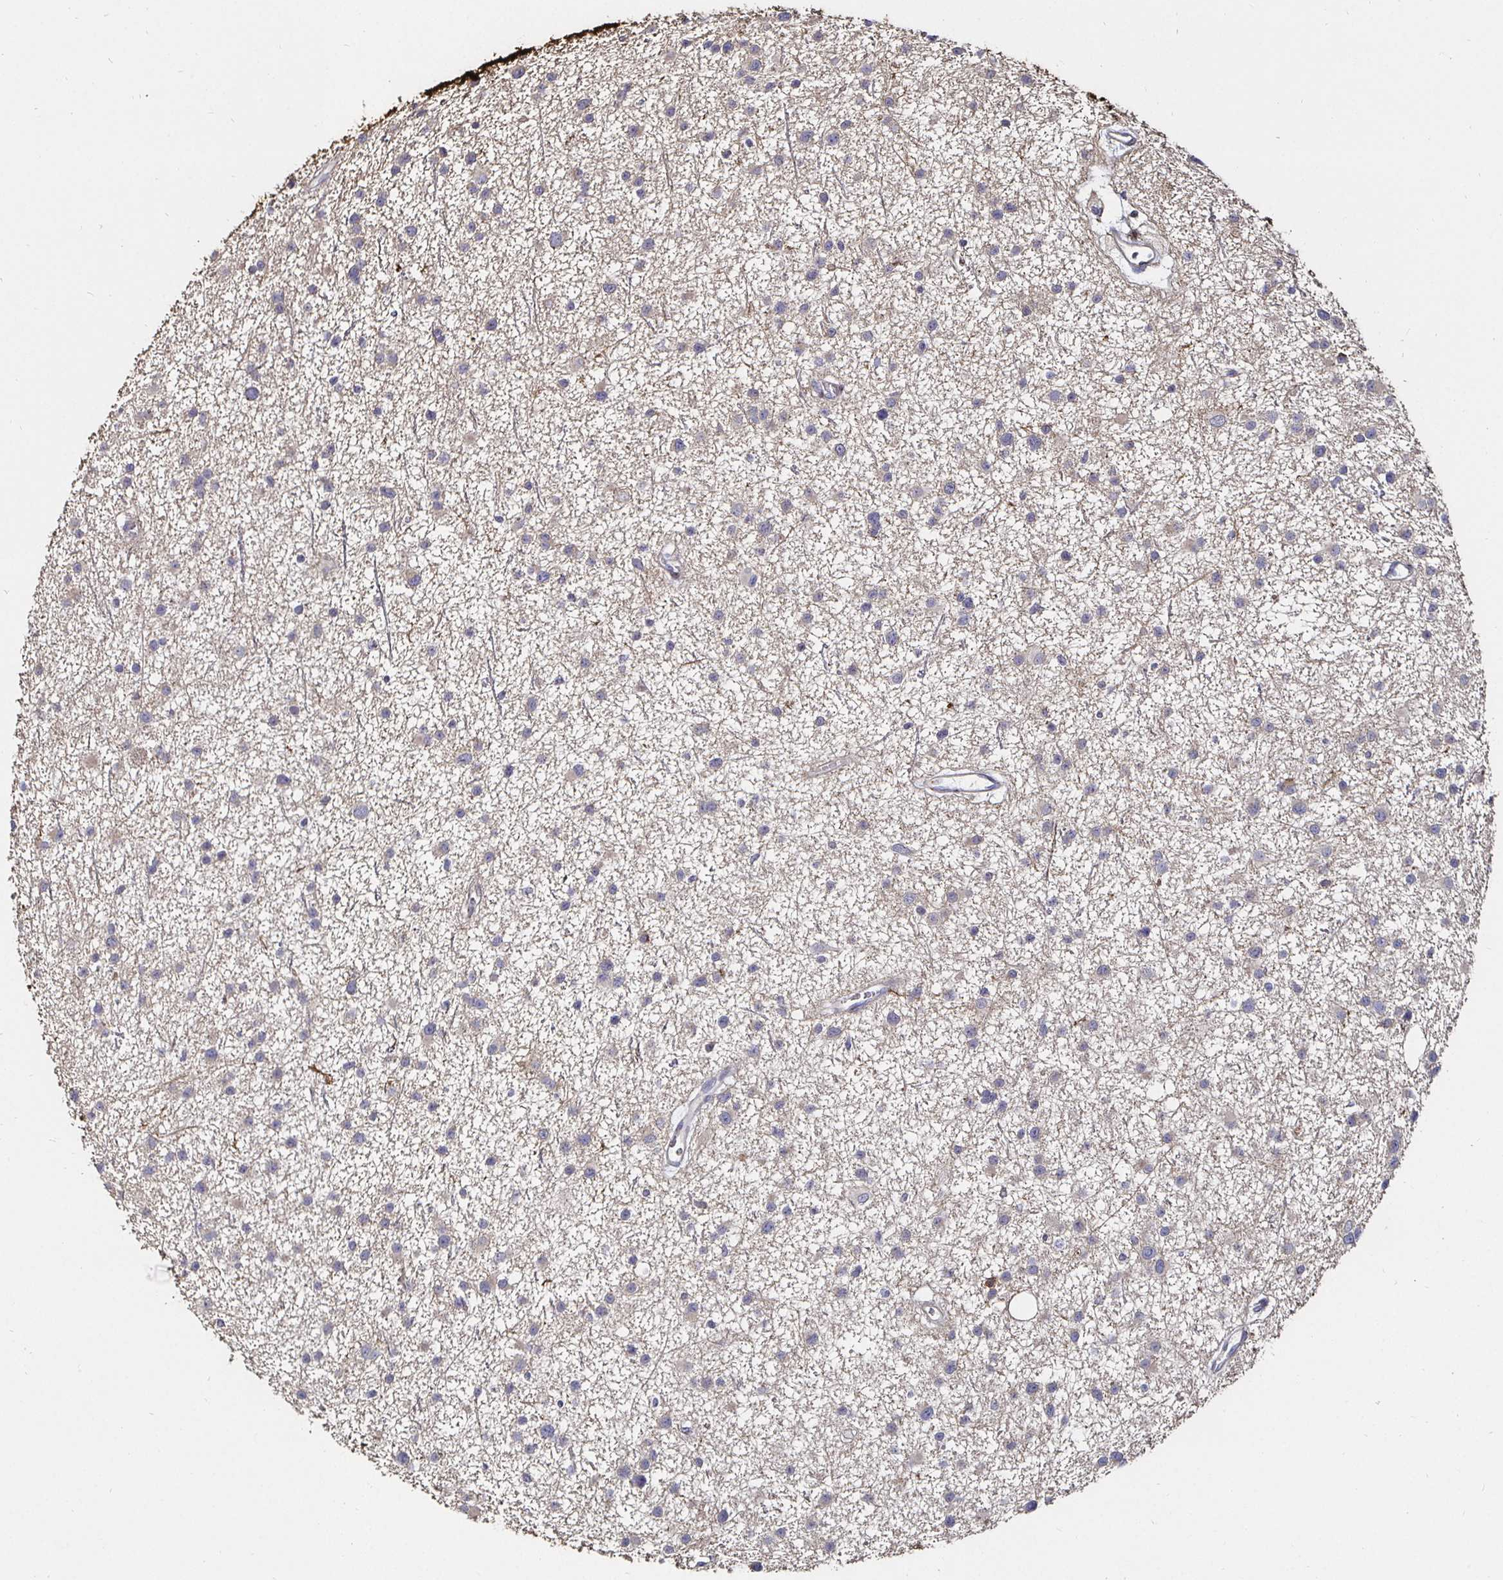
{"staining": {"intensity": "weak", "quantity": "<25%", "location": "cytoplasmic/membranous"}, "tissue": "glioma", "cell_type": "Tumor cells", "image_type": "cancer", "snomed": [{"axis": "morphology", "description": "Glioma, malignant, Low grade"}, {"axis": "topography", "description": "Brain"}], "caption": "This is a image of immunohistochemistry (IHC) staining of malignant glioma (low-grade), which shows no positivity in tumor cells.", "gene": "GJA4", "patient": {"sex": "male", "age": 43}}